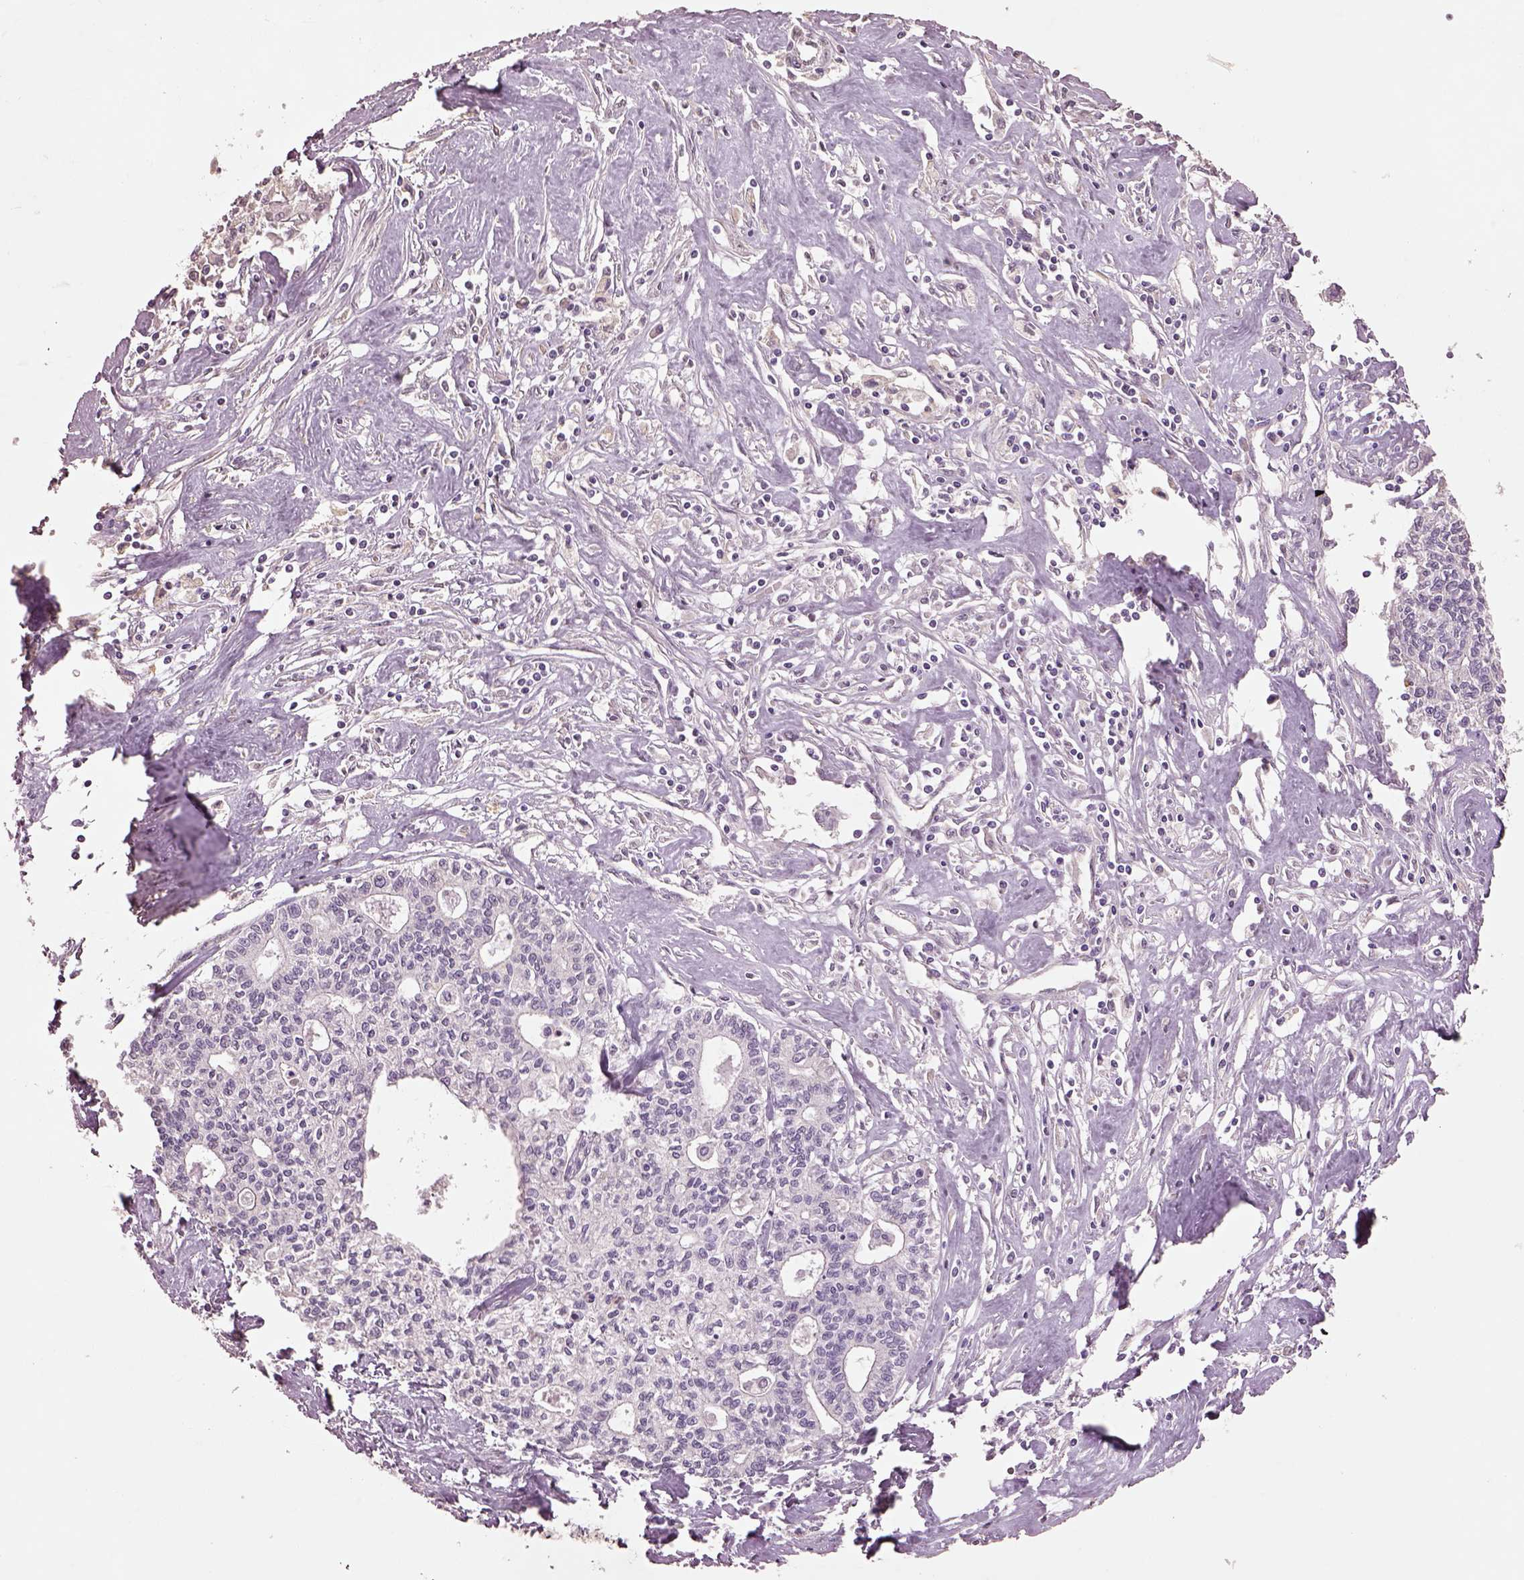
{"staining": {"intensity": "negative", "quantity": "none", "location": "none"}, "tissue": "liver cancer", "cell_type": "Tumor cells", "image_type": "cancer", "snomed": [{"axis": "morphology", "description": "Cholangiocarcinoma"}, {"axis": "topography", "description": "Liver"}], "caption": "The micrograph displays no staining of tumor cells in cholangiocarcinoma (liver). (Brightfield microscopy of DAB immunohistochemistry (IHC) at high magnification).", "gene": "KCNIP3", "patient": {"sex": "female", "age": 61}}